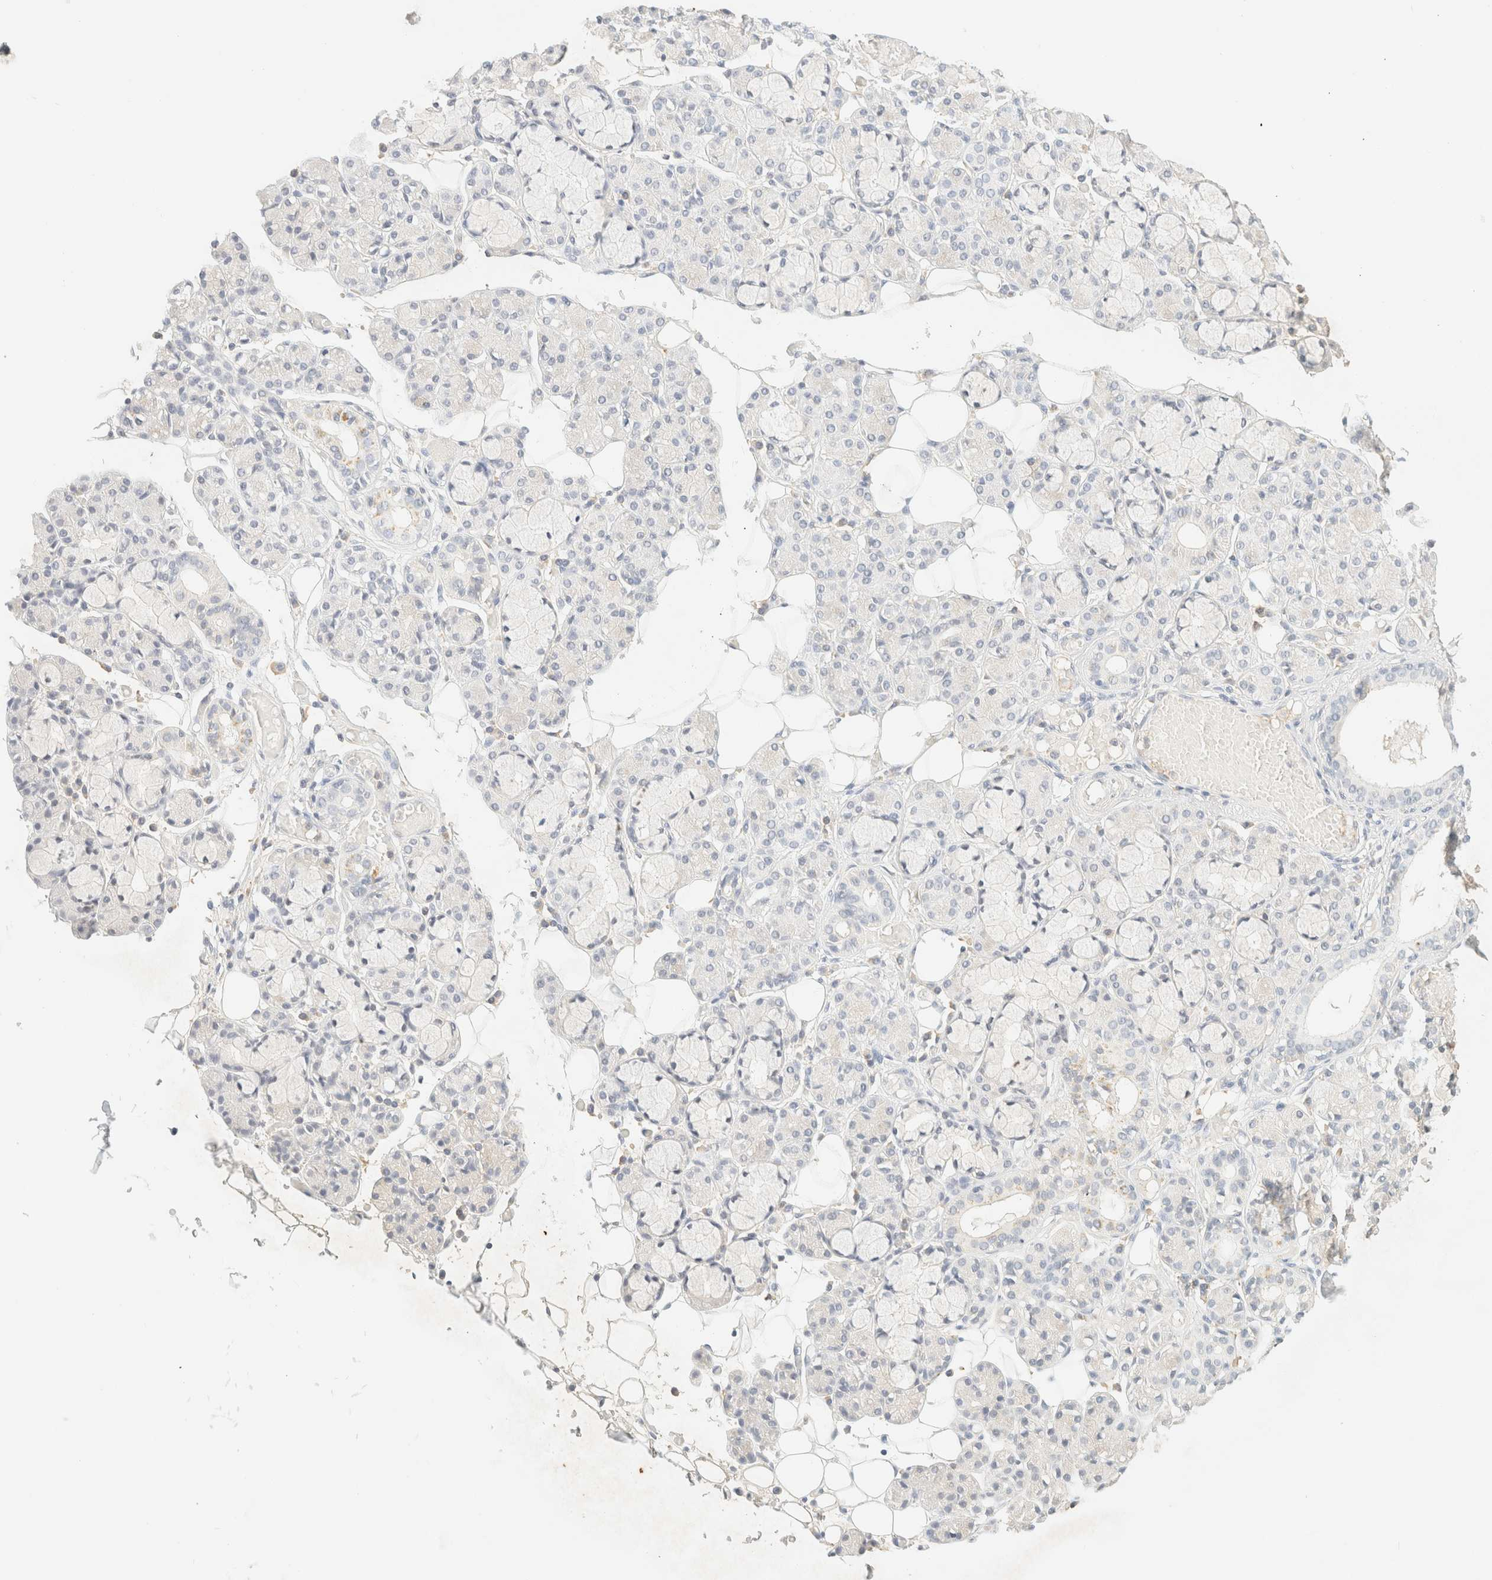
{"staining": {"intensity": "negative", "quantity": "none", "location": "none"}, "tissue": "salivary gland", "cell_type": "Glandular cells", "image_type": "normal", "snomed": [{"axis": "morphology", "description": "Normal tissue, NOS"}, {"axis": "topography", "description": "Salivary gland"}], "caption": "This is an immunohistochemistry photomicrograph of normal salivary gland. There is no staining in glandular cells.", "gene": "TIMD4", "patient": {"sex": "male", "age": 63}}